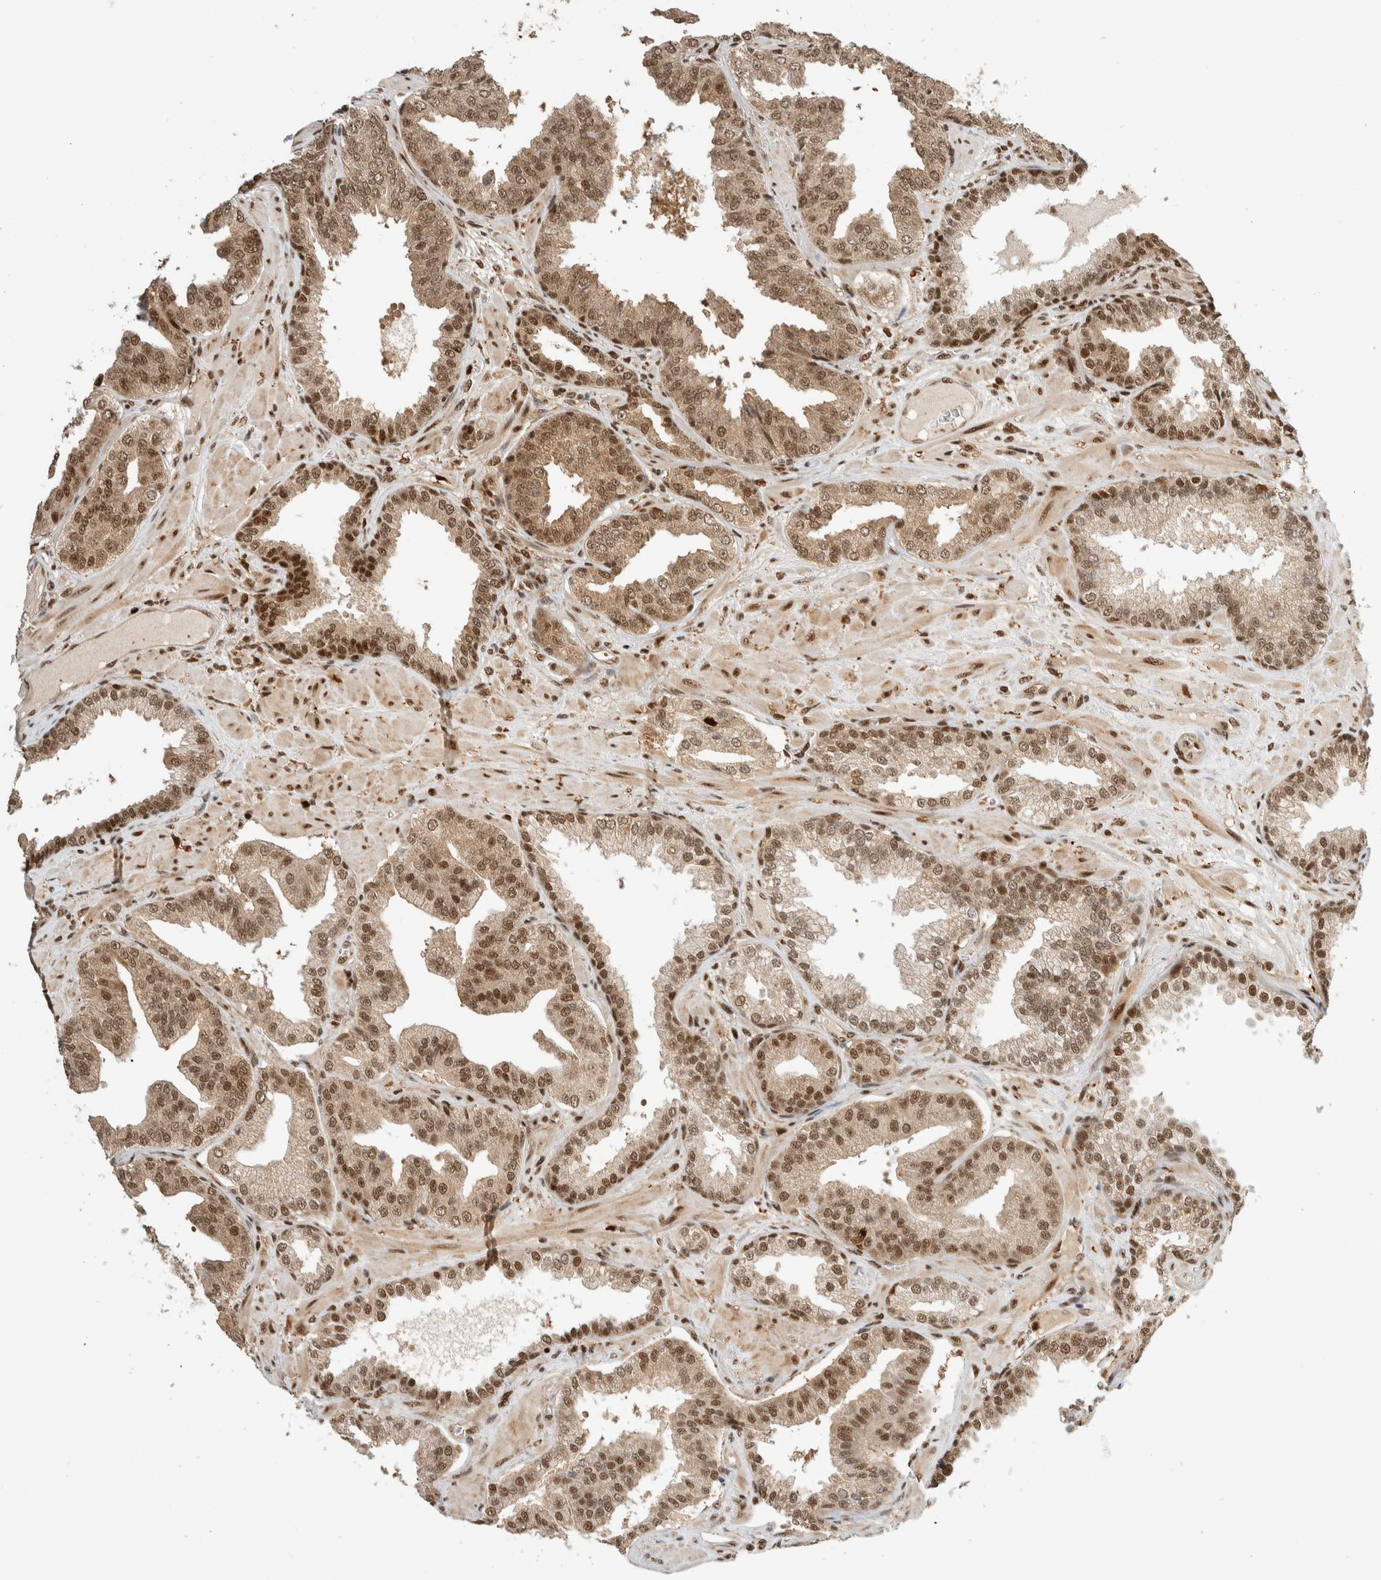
{"staining": {"intensity": "moderate", "quantity": ">75%", "location": "cytoplasmic/membranous,nuclear"}, "tissue": "prostate cancer", "cell_type": "Tumor cells", "image_type": "cancer", "snomed": [{"axis": "morphology", "description": "Adenocarcinoma, Low grade"}, {"axis": "topography", "description": "Prostate"}], "caption": "Immunohistochemical staining of low-grade adenocarcinoma (prostate) reveals medium levels of moderate cytoplasmic/membranous and nuclear staining in approximately >75% of tumor cells. Using DAB (3,3'-diaminobenzidine) (brown) and hematoxylin (blue) stains, captured at high magnification using brightfield microscopy.", "gene": "SNRNP40", "patient": {"sex": "male", "age": 62}}